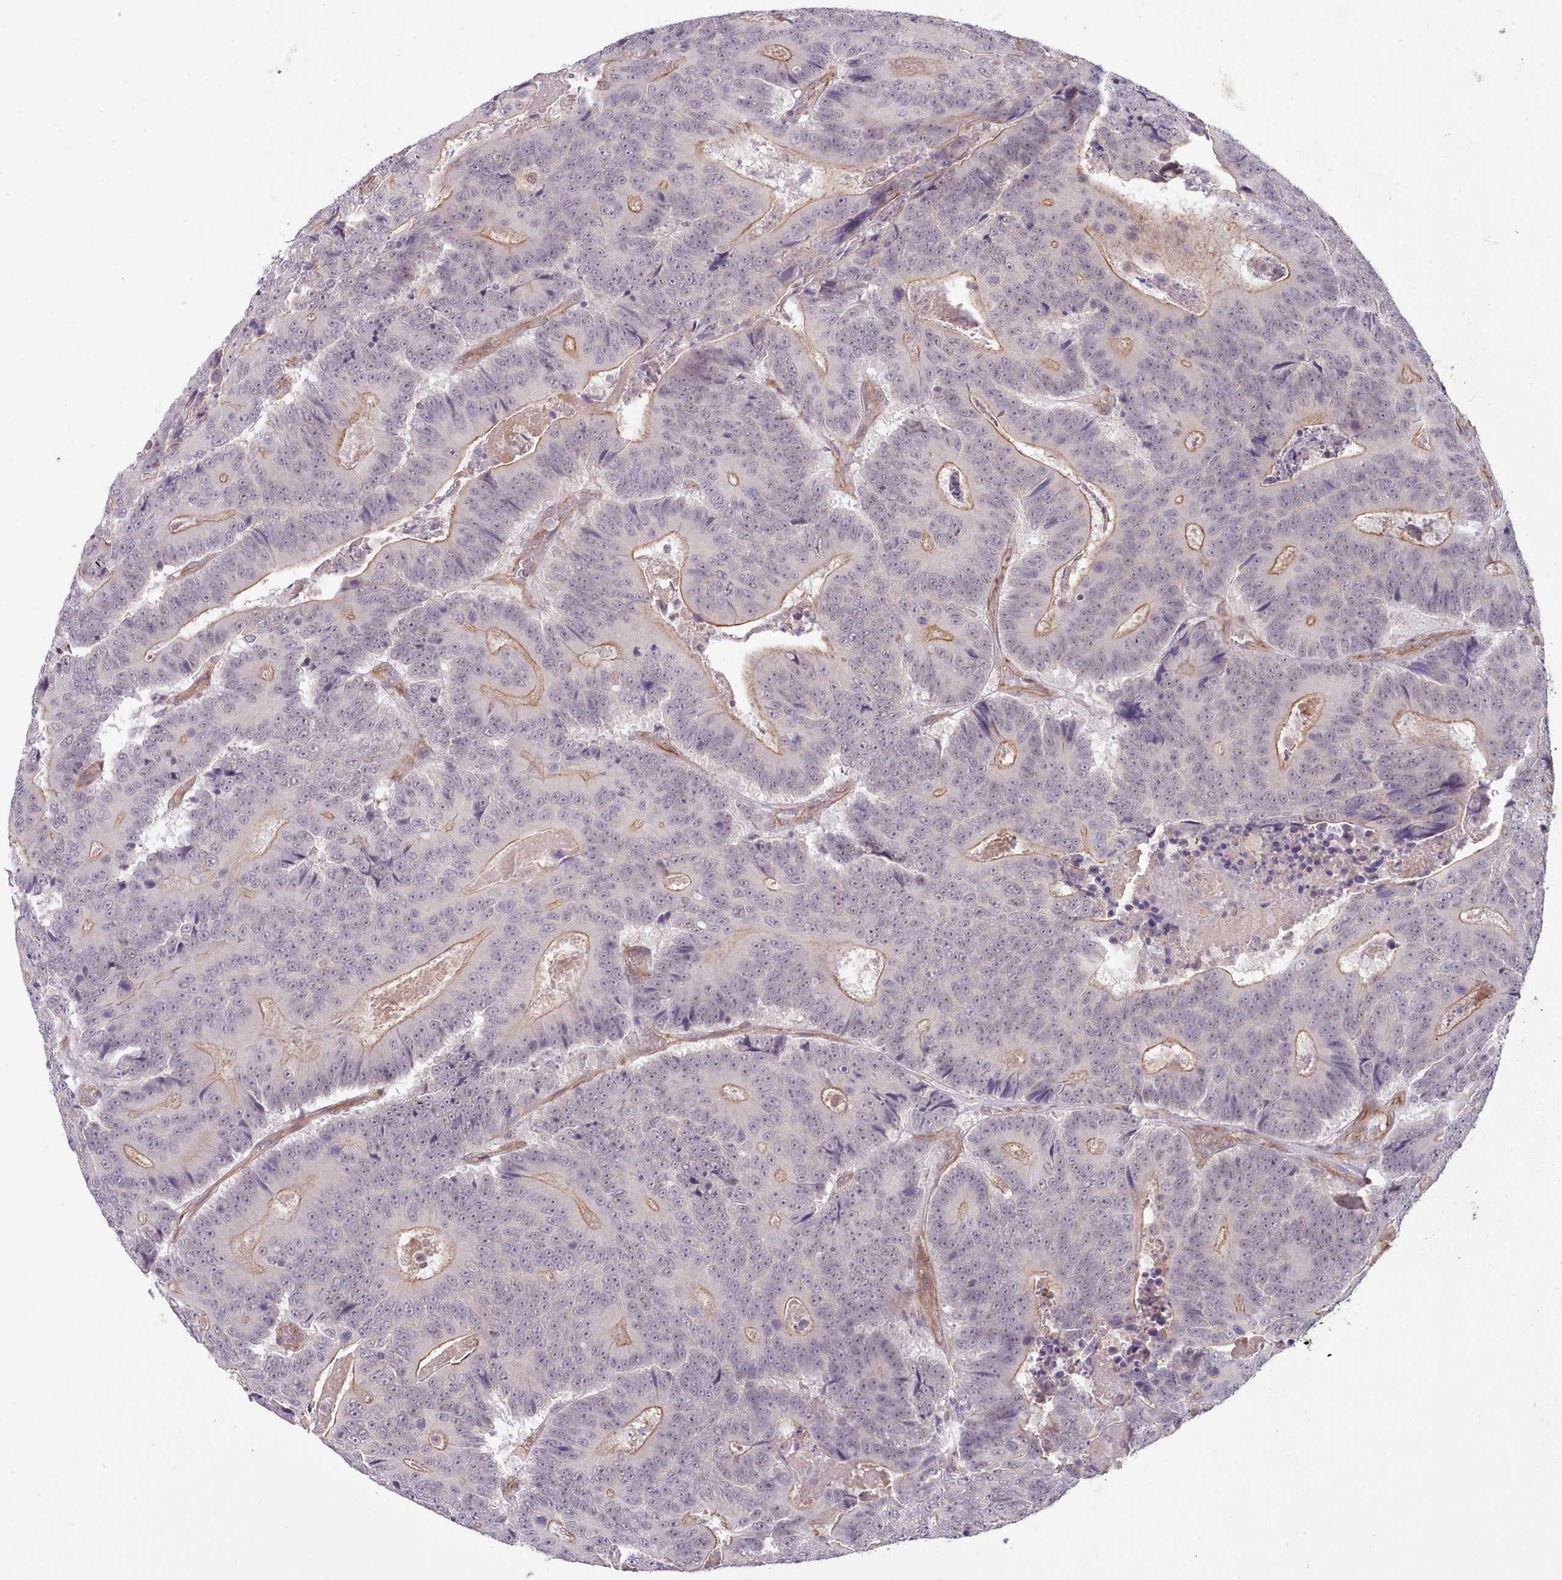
{"staining": {"intensity": "moderate", "quantity": "<25%", "location": "cytoplasmic/membranous"}, "tissue": "colorectal cancer", "cell_type": "Tumor cells", "image_type": "cancer", "snomed": [{"axis": "morphology", "description": "Adenocarcinoma, NOS"}, {"axis": "topography", "description": "Colon"}], "caption": "IHC of adenocarcinoma (colorectal) demonstrates low levels of moderate cytoplasmic/membranous positivity in approximately <25% of tumor cells.", "gene": "ZC3H13", "patient": {"sex": "male", "age": 83}}